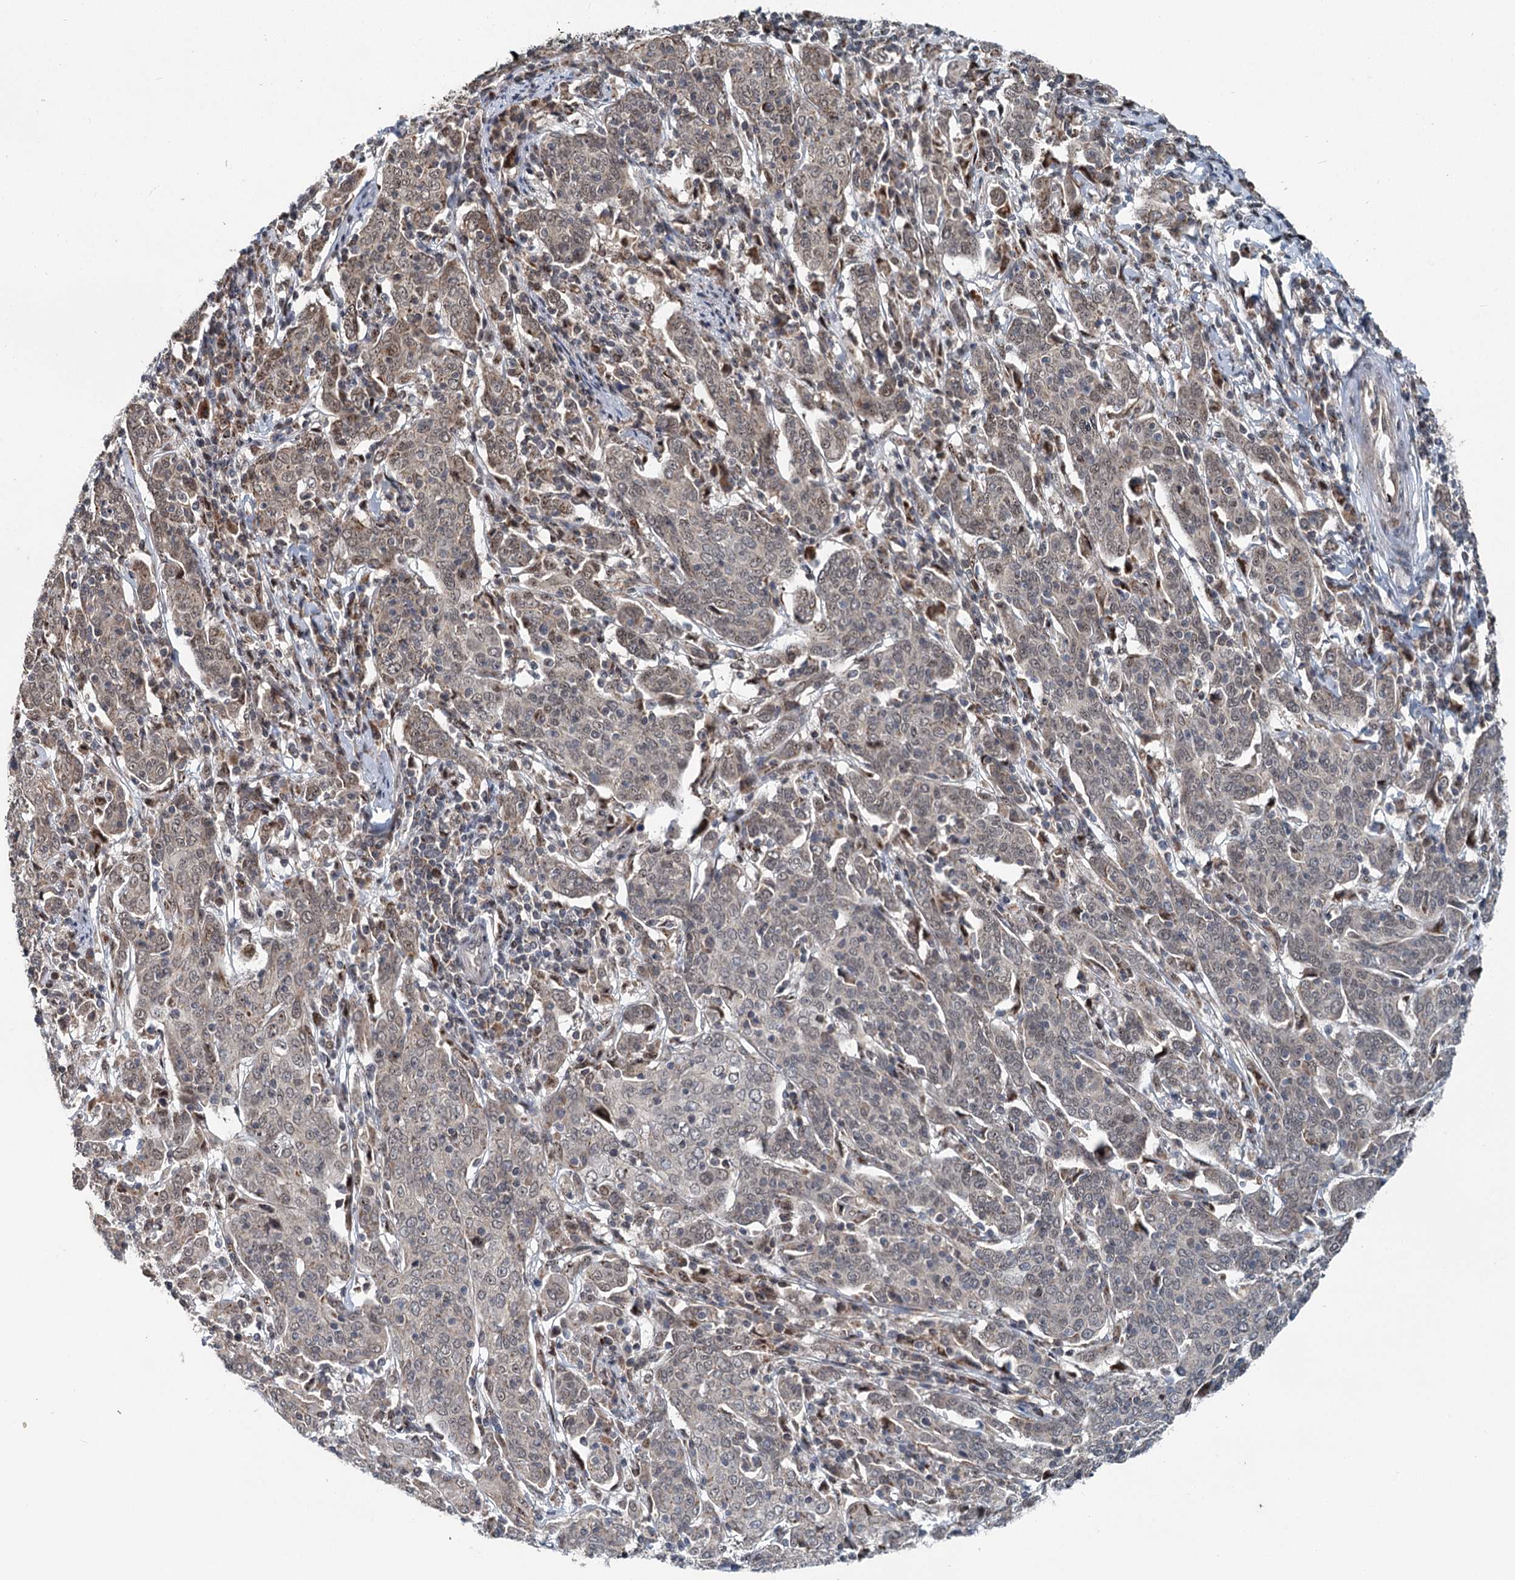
{"staining": {"intensity": "moderate", "quantity": "<25%", "location": "nuclear"}, "tissue": "cervical cancer", "cell_type": "Tumor cells", "image_type": "cancer", "snomed": [{"axis": "morphology", "description": "Squamous cell carcinoma, NOS"}, {"axis": "topography", "description": "Cervix"}], "caption": "Immunohistochemistry micrograph of cervical cancer stained for a protein (brown), which demonstrates low levels of moderate nuclear staining in approximately <25% of tumor cells.", "gene": "RITA1", "patient": {"sex": "female", "age": 67}}